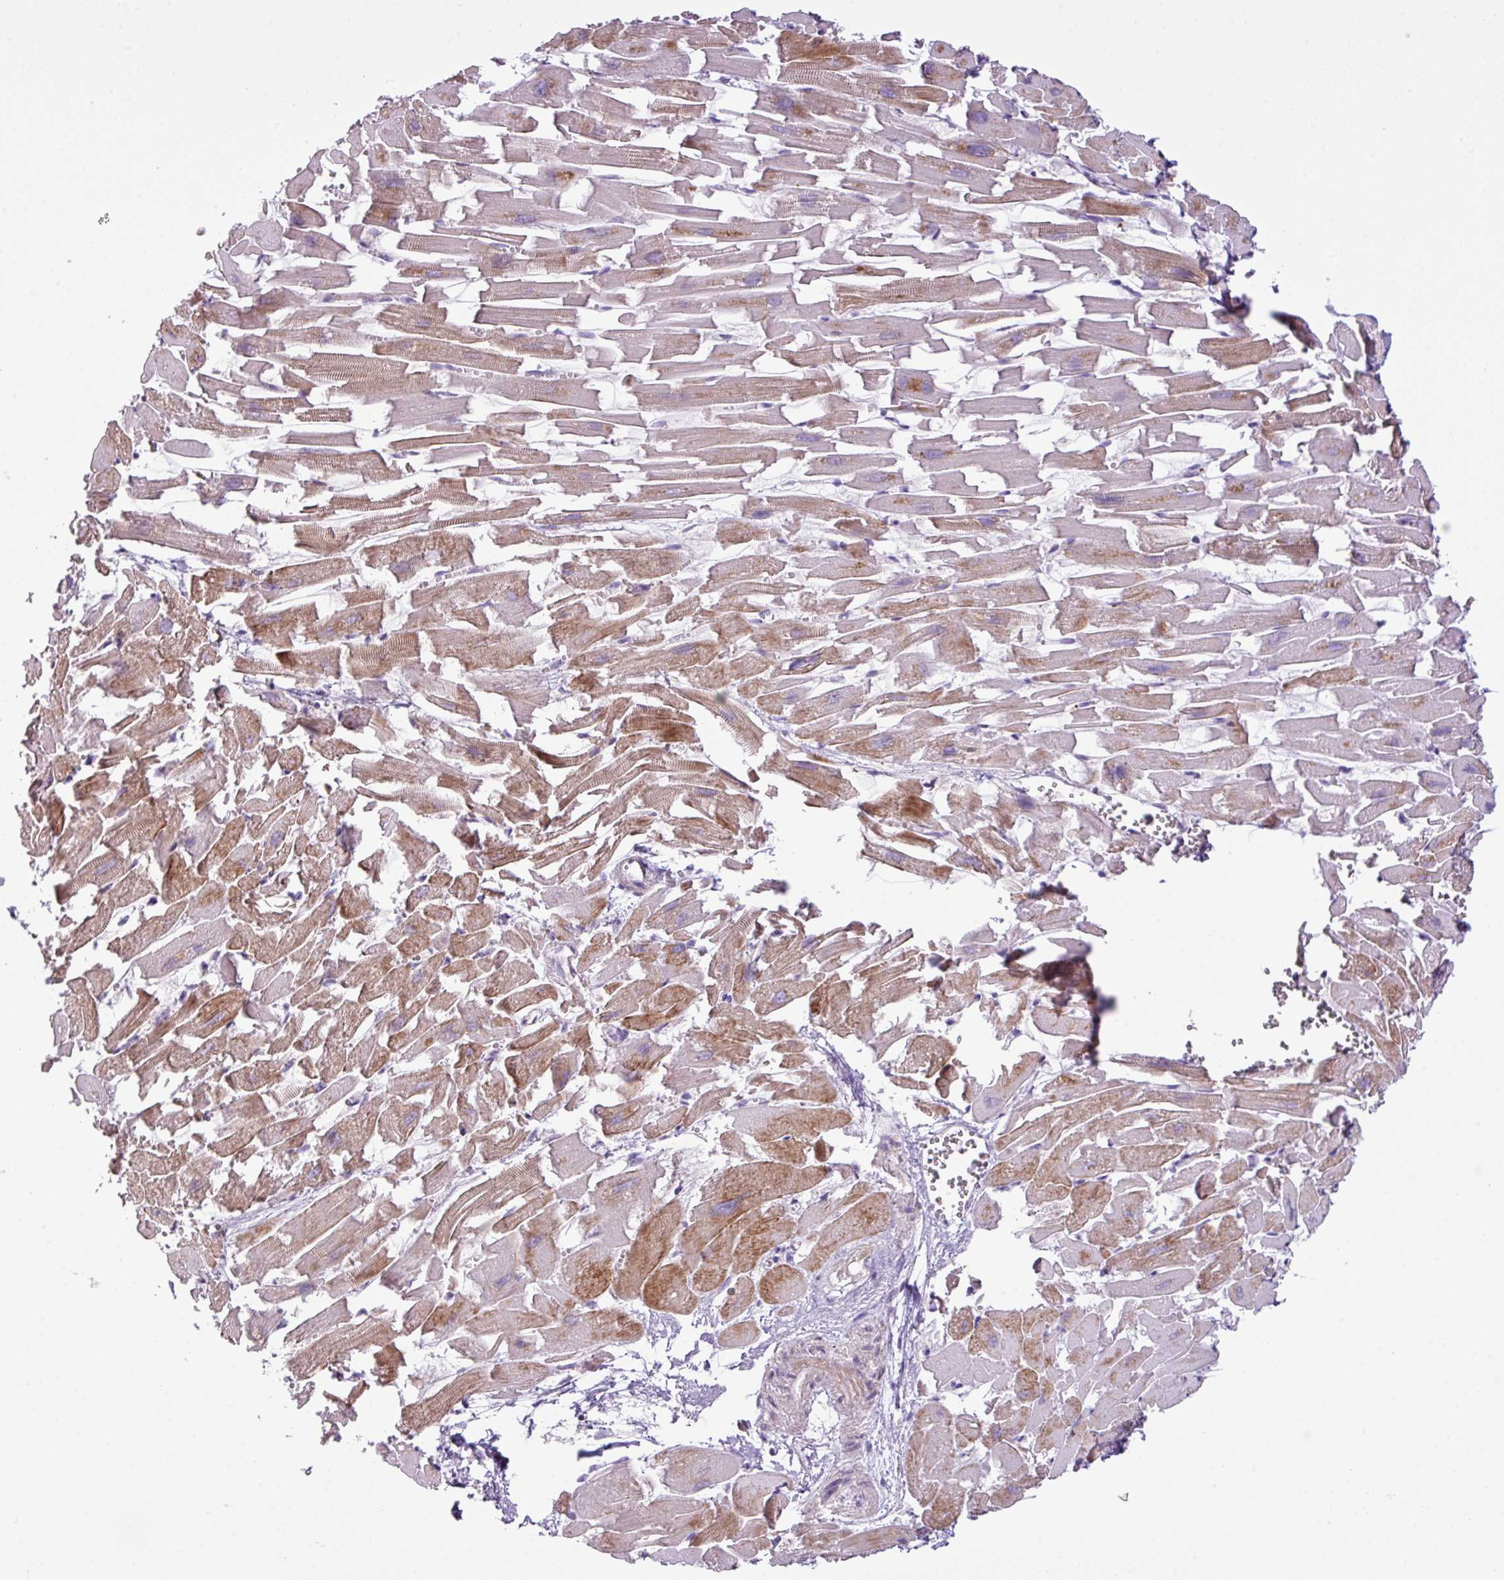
{"staining": {"intensity": "strong", "quantity": "<25%", "location": "cytoplasmic/membranous"}, "tissue": "heart muscle", "cell_type": "Cardiomyocytes", "image_type": "normal", "snomed": [{"axis": "morphology", "description": "Normal tissue, NOS"}, {"axis": "topography", "description": "Heart"}], "caption": "High-magnification brightfield microscopy of unremarkable heart muscle stained with DAB (3,3'-diaminobenzidine) (brown) and counterstained with hematoxylin (blue). cardiomyocytes exhibit strong cytoplasmic/membranous expression is seen in about<25% of cells. Nuclei are stained in blue.", "gene": "DNAJB13", "patient": {"sex": "female", "age": 64}}